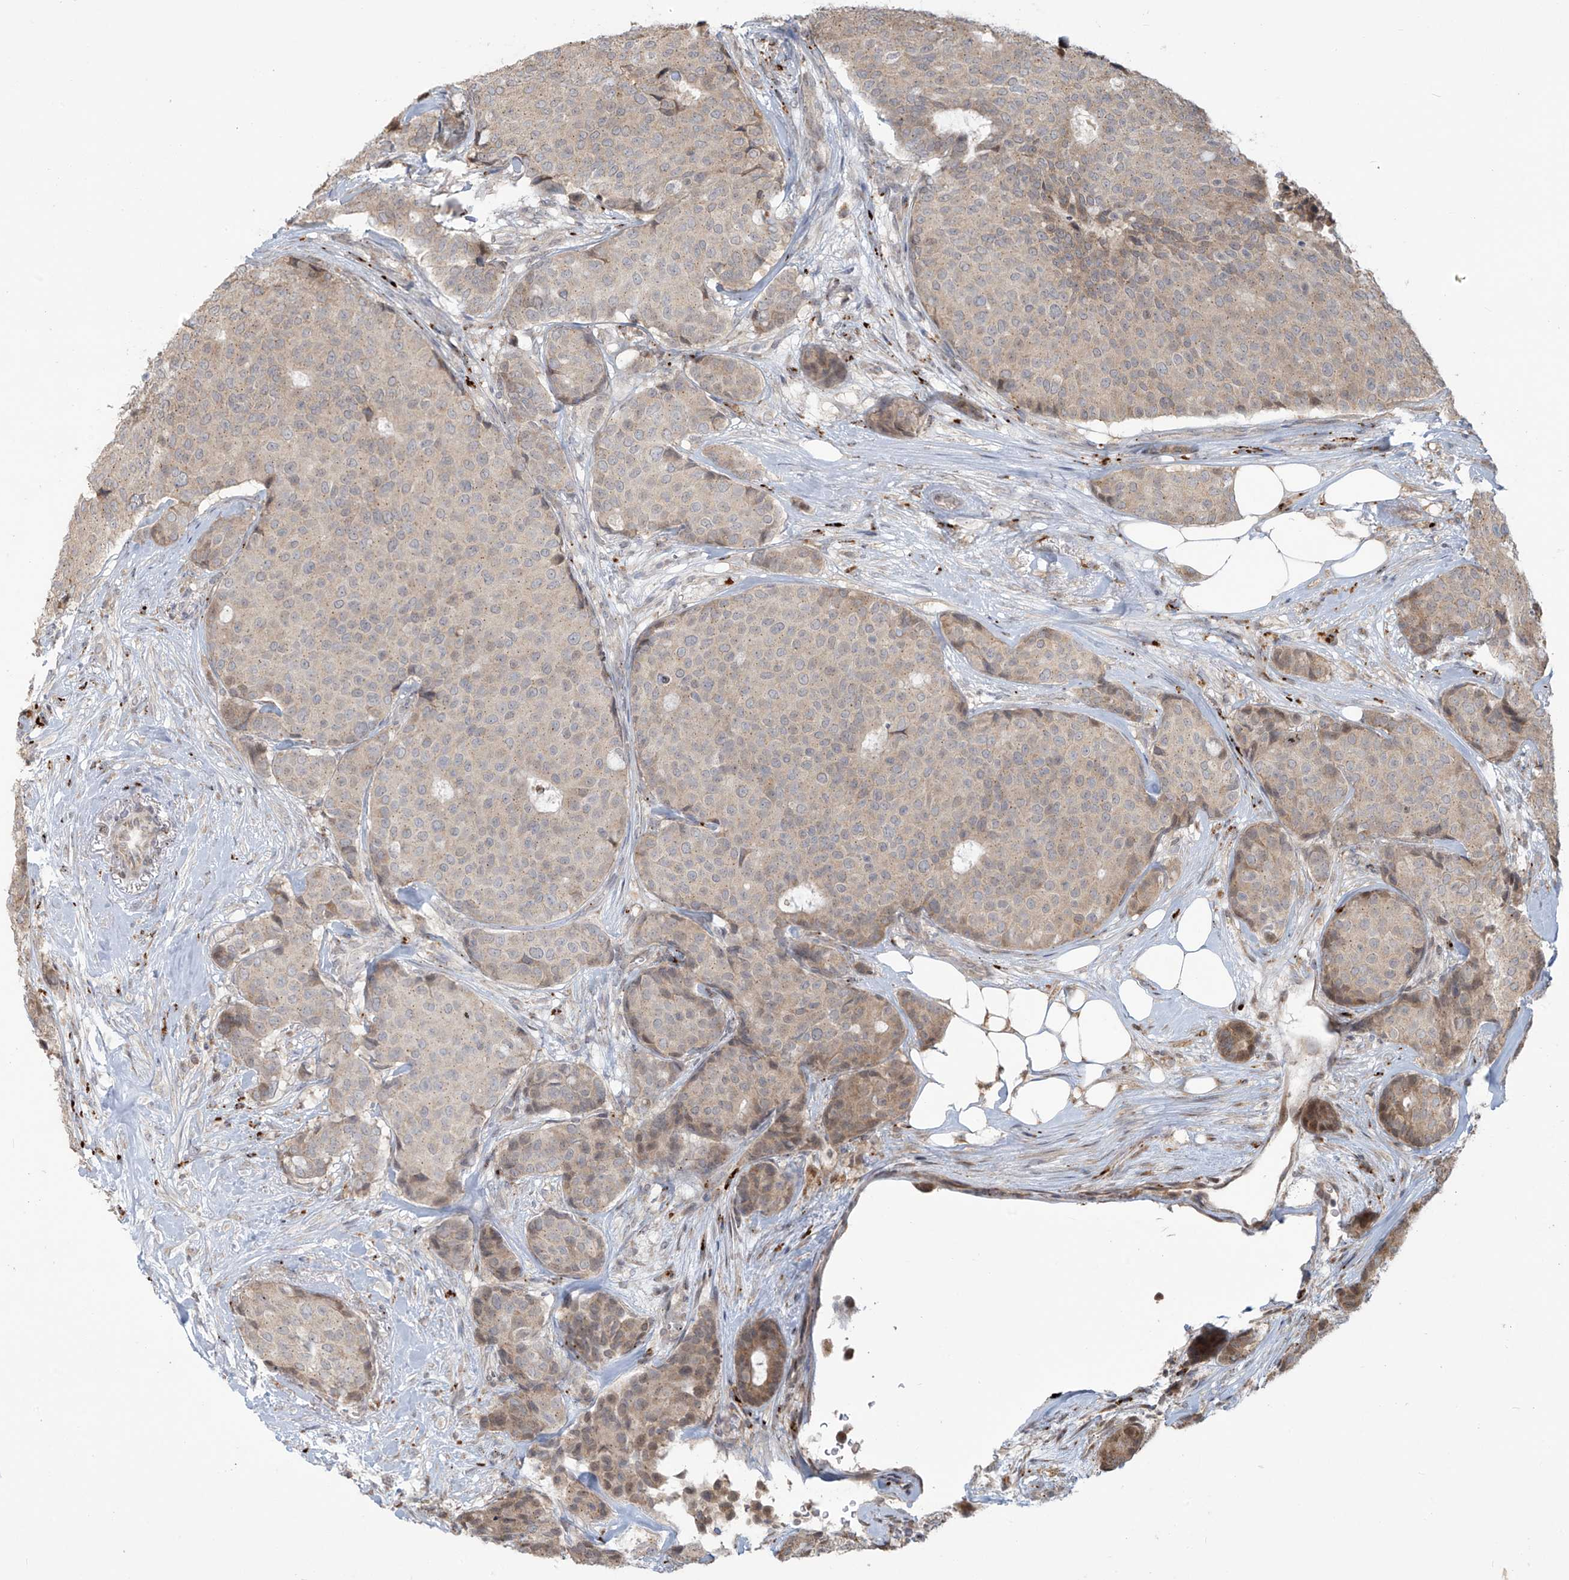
{"staining": {"intensity": "weak", "quantity": ">75%", "location": "cytoplasmic/membranous"}, "tissue": "breast cancer", "cell_type": "Tumor cells", "image_type": "cancer", "snomed": [{"axis": "morphology", "description": "Duct carcinoma"}, {"axis": "topography", "description": "Breast"}], "caption": "This image displays IHC staining of human breast cancer, with low weak cytoplasmic/membranous staining in about >75% of tumor cells.", "gene": "PLEKHM3", "patient": {"sex": "female", "age": 75}}